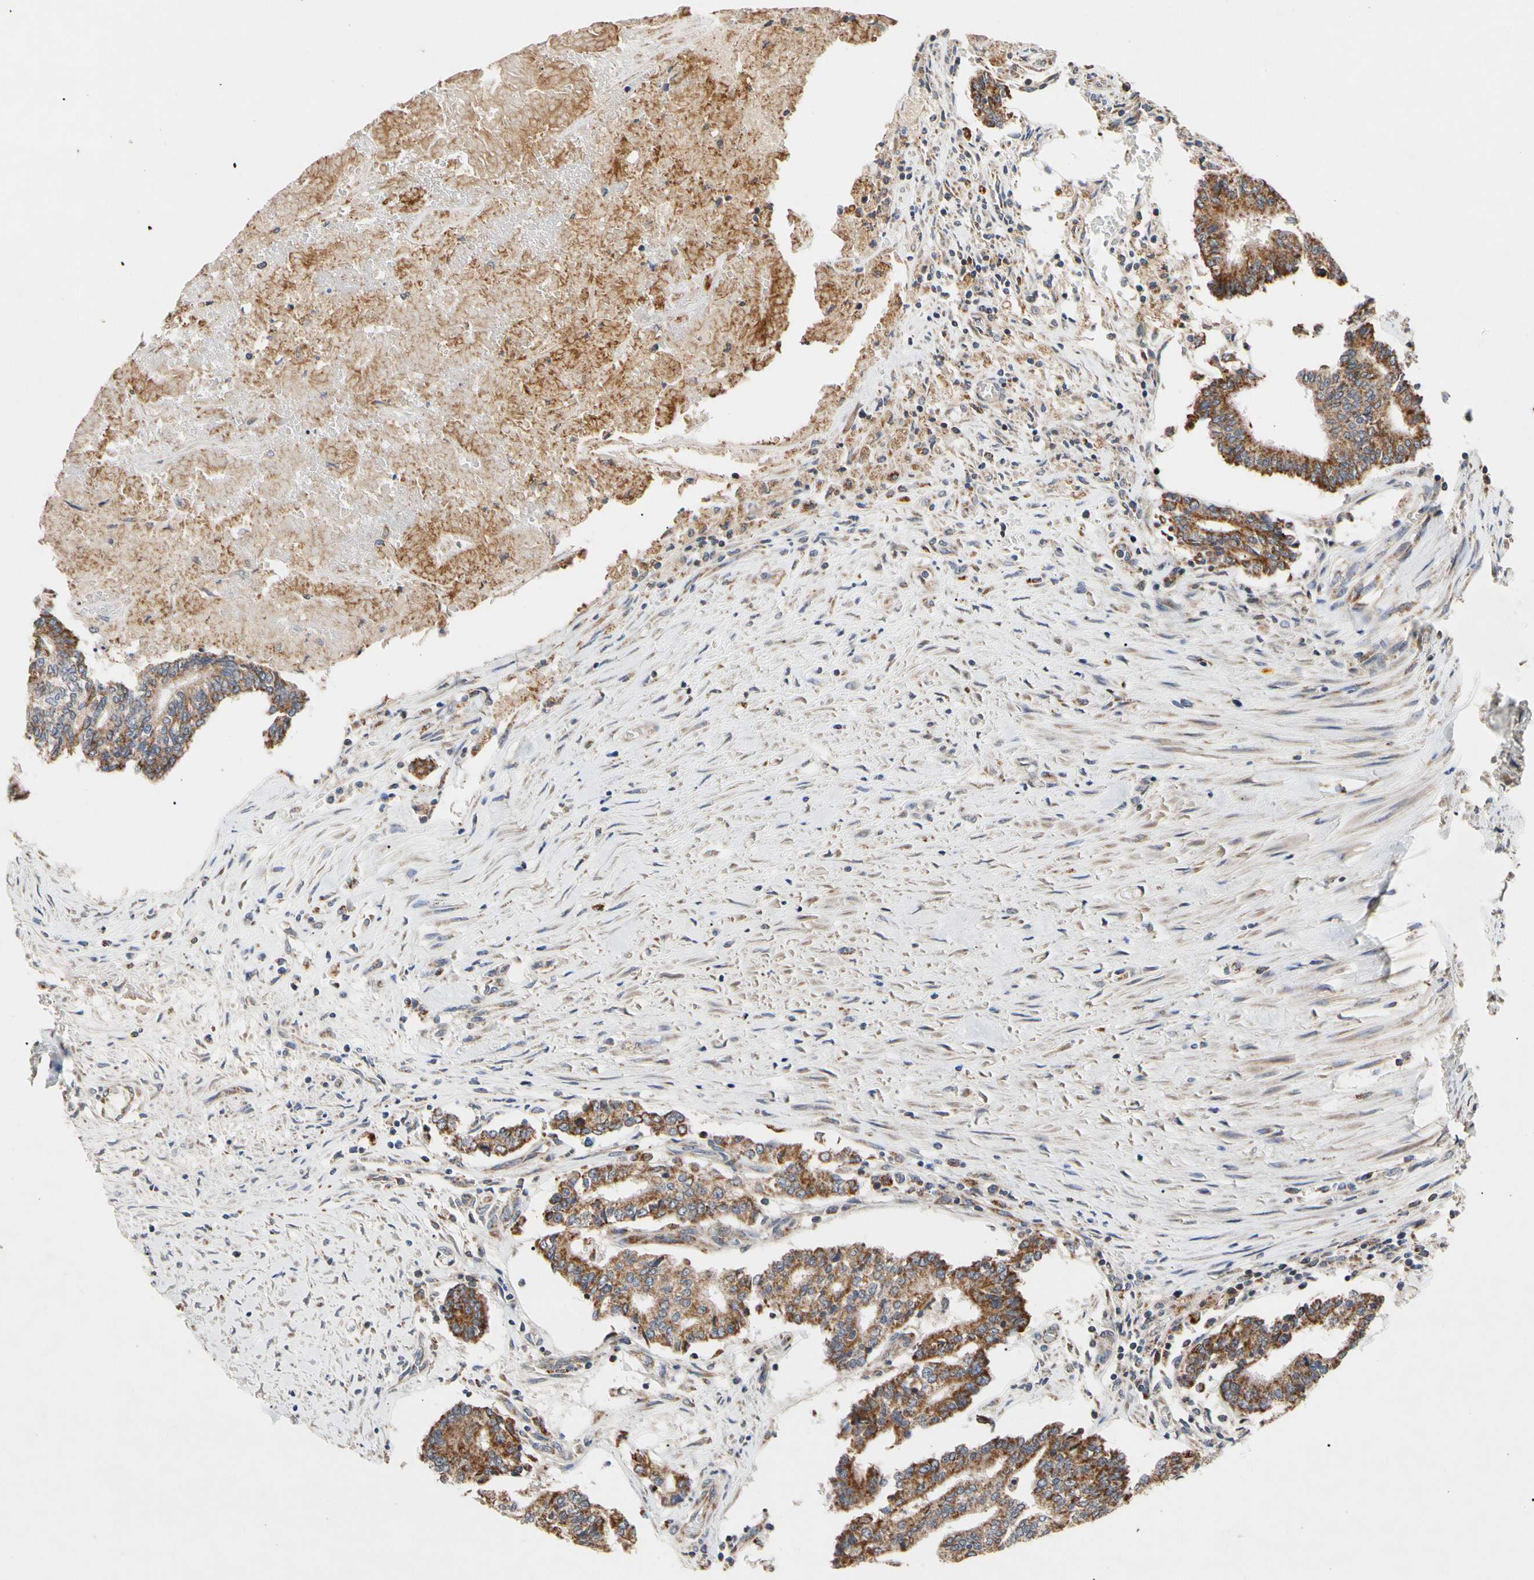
{"staining": {"intensity": "strong", "quantity": ">75%", "location": "cytoplasmic/membranous"}, "tissue": "prostate cancer", "cell_type": "Tumor cells", "image_type": "cancer", "snomed": [{"axis": "morphology", "description": "Adenocarcinoma, High grade"}, {"axis": "topography", "description": "Prostate"}], "caption": "An IHC photomicrograph of tumor tissue is shown. Protein staining in brown highlights strong cytoplasmic/membranous positivity in prostate high-grade adenocarcinoma within tumor cells.", "gene": "GPD2", "patient": {"sex": "male", "age": 55}}